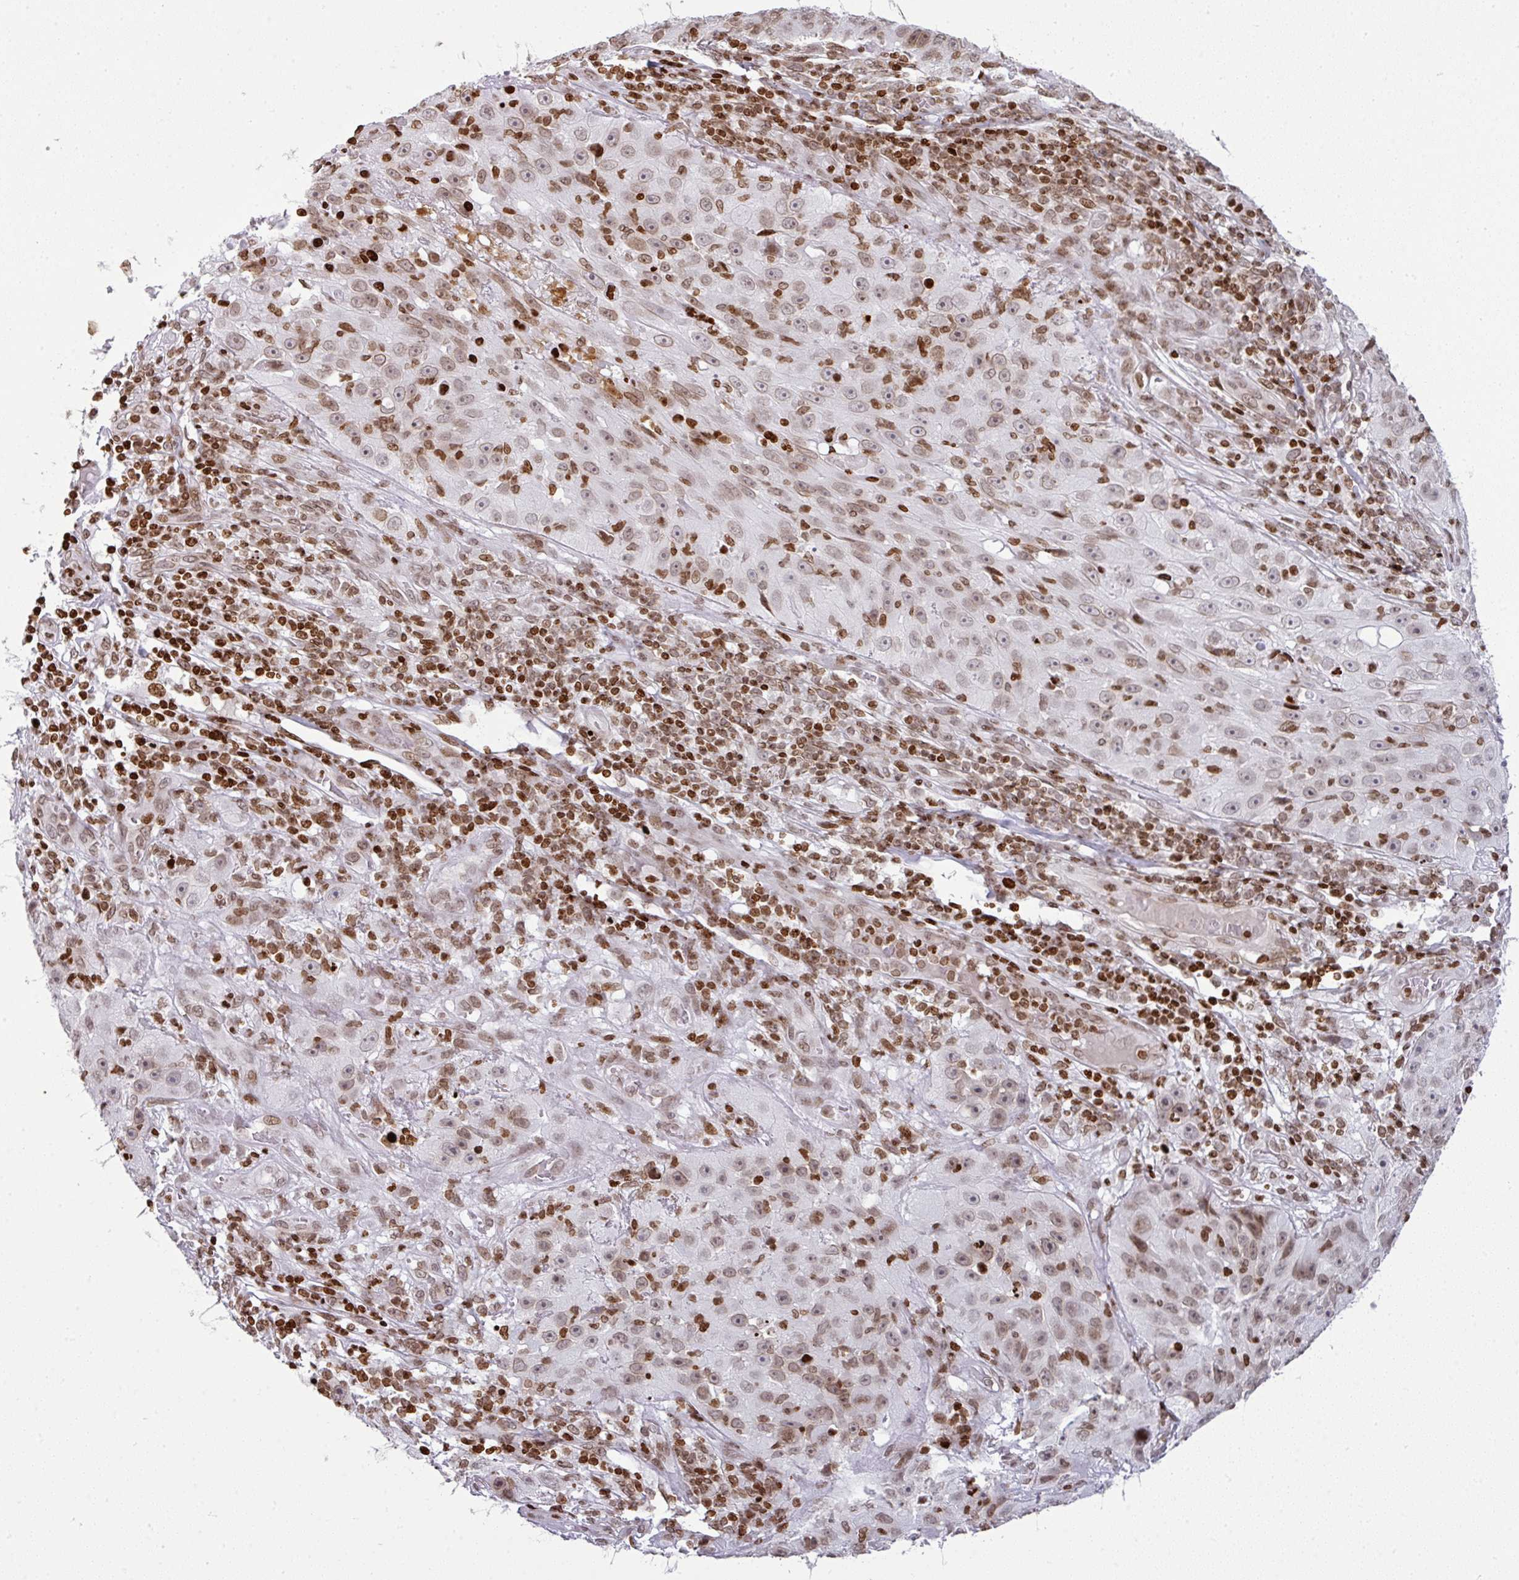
{"staining": {"intensity": "weak", "quantity": "25%-75%", "location": "nuclear"}, "tissue": "skin cancer", "cell_type": "Tumor cells", "image_type": "cancer", "snomed": [{"axis": "morphology", "description": "Squamous cell carcinoma, NOS"}, {"axis": "topography", "description": "Skin"}], "caption": "Weak nuclear protein expression is present in about 25%-75% of tumor cells in squamous cell carcinoma (skin).", "gene": "RASL11A", "patient": {"sex": "female", "age": 87}}